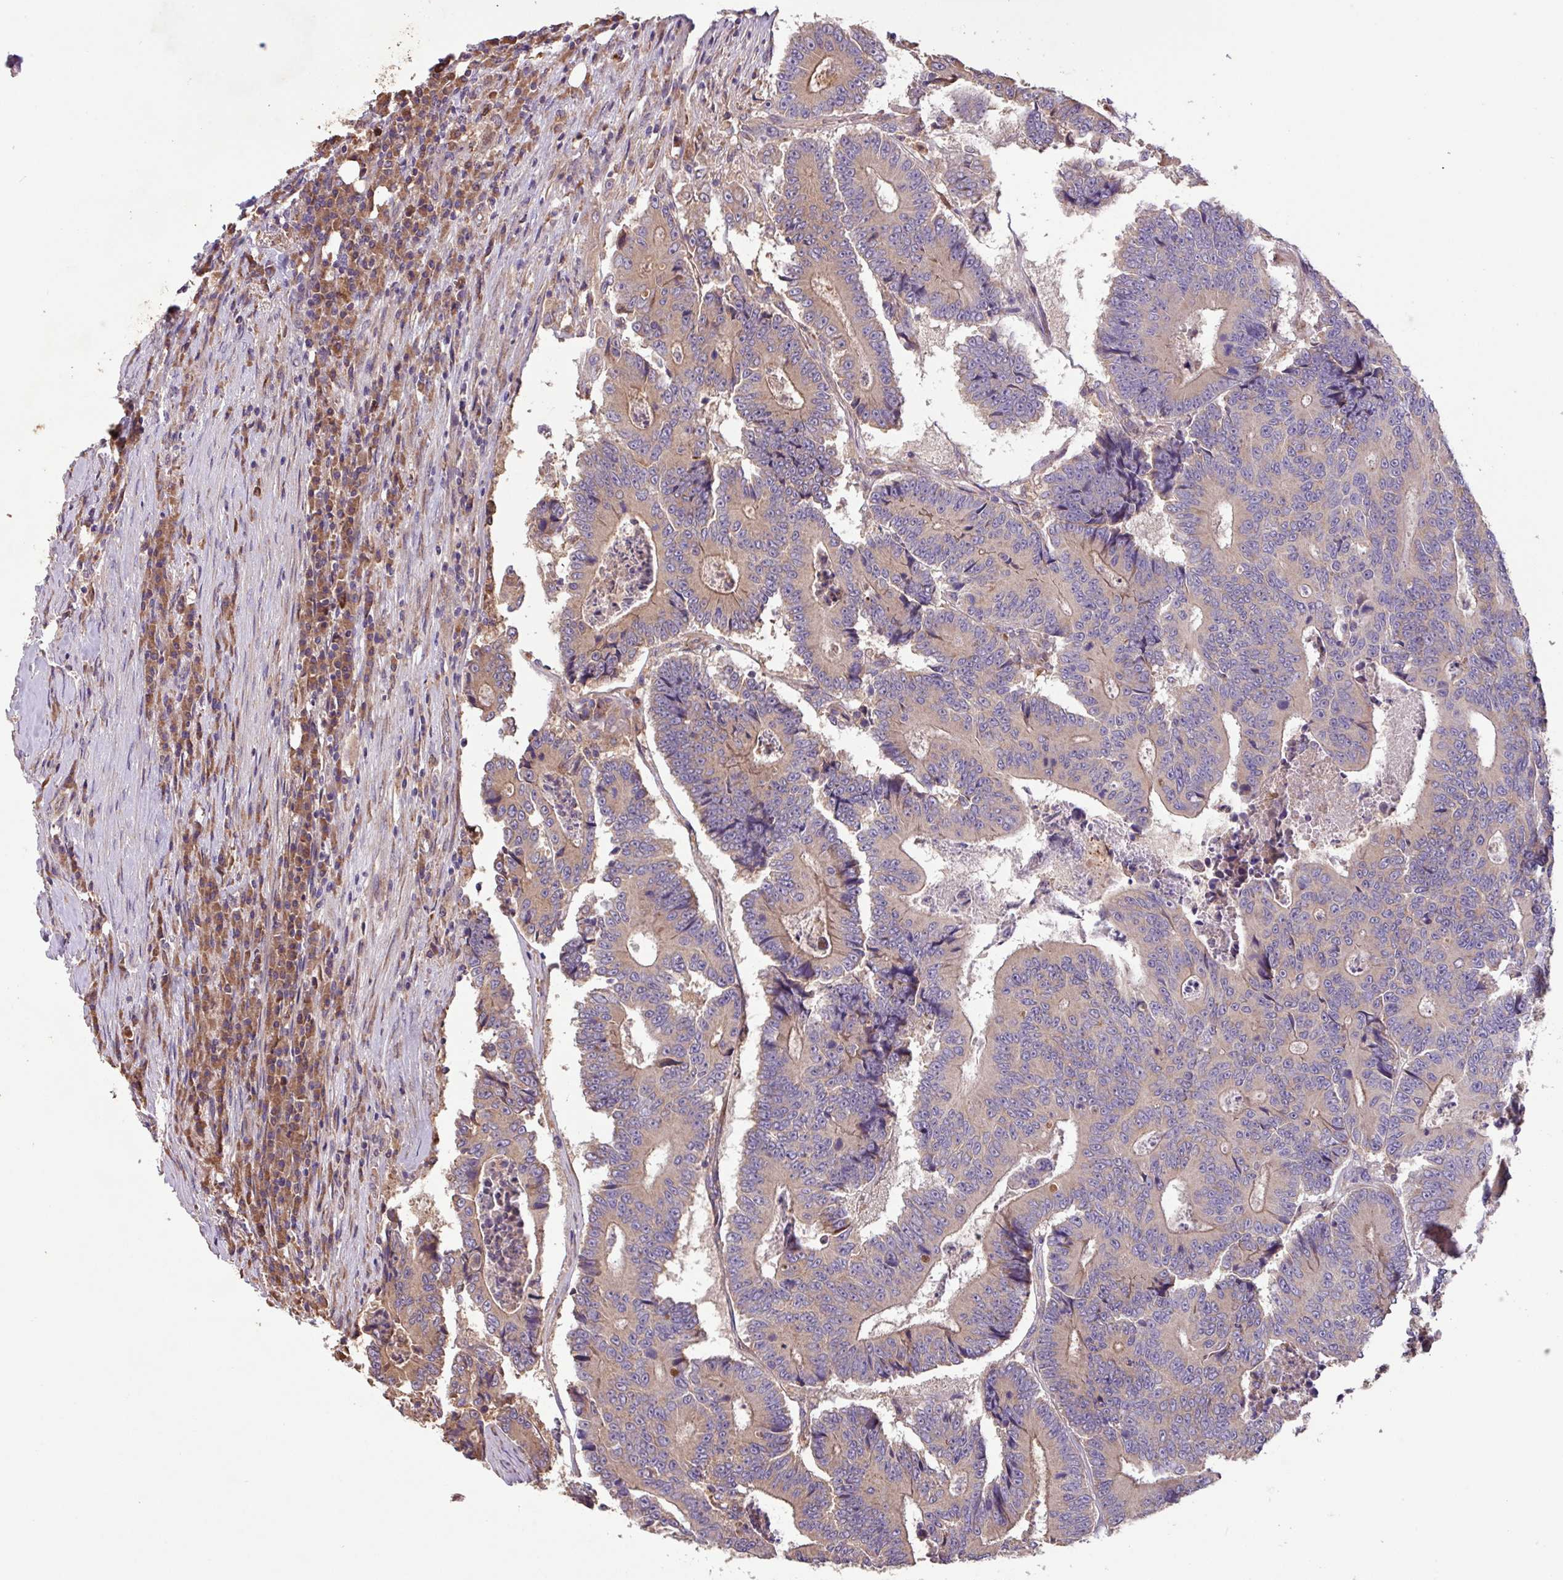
{"staining": {"intensity": "weak", "quantity": "<25%", "location": "cytoplasmic/membranous"}, "tissue": "colorectal cancer", "cell_type": "Tumor cells", "image_type": "cancer", "snomed": [{"axis": "morphology", "description": "Adenocarcinoma, NOS"}, {"axis": "topography", "description": "Colon"}], "caption": "An image of adenocarcinoma (colorectal) stained for a protein exhibits no brown staining in tumor cells. (DAB immunohistochemistry with hematoxylin counter stain).", "gene": "PTPRQ", "patient": {"sex": "male", "age": 83}}